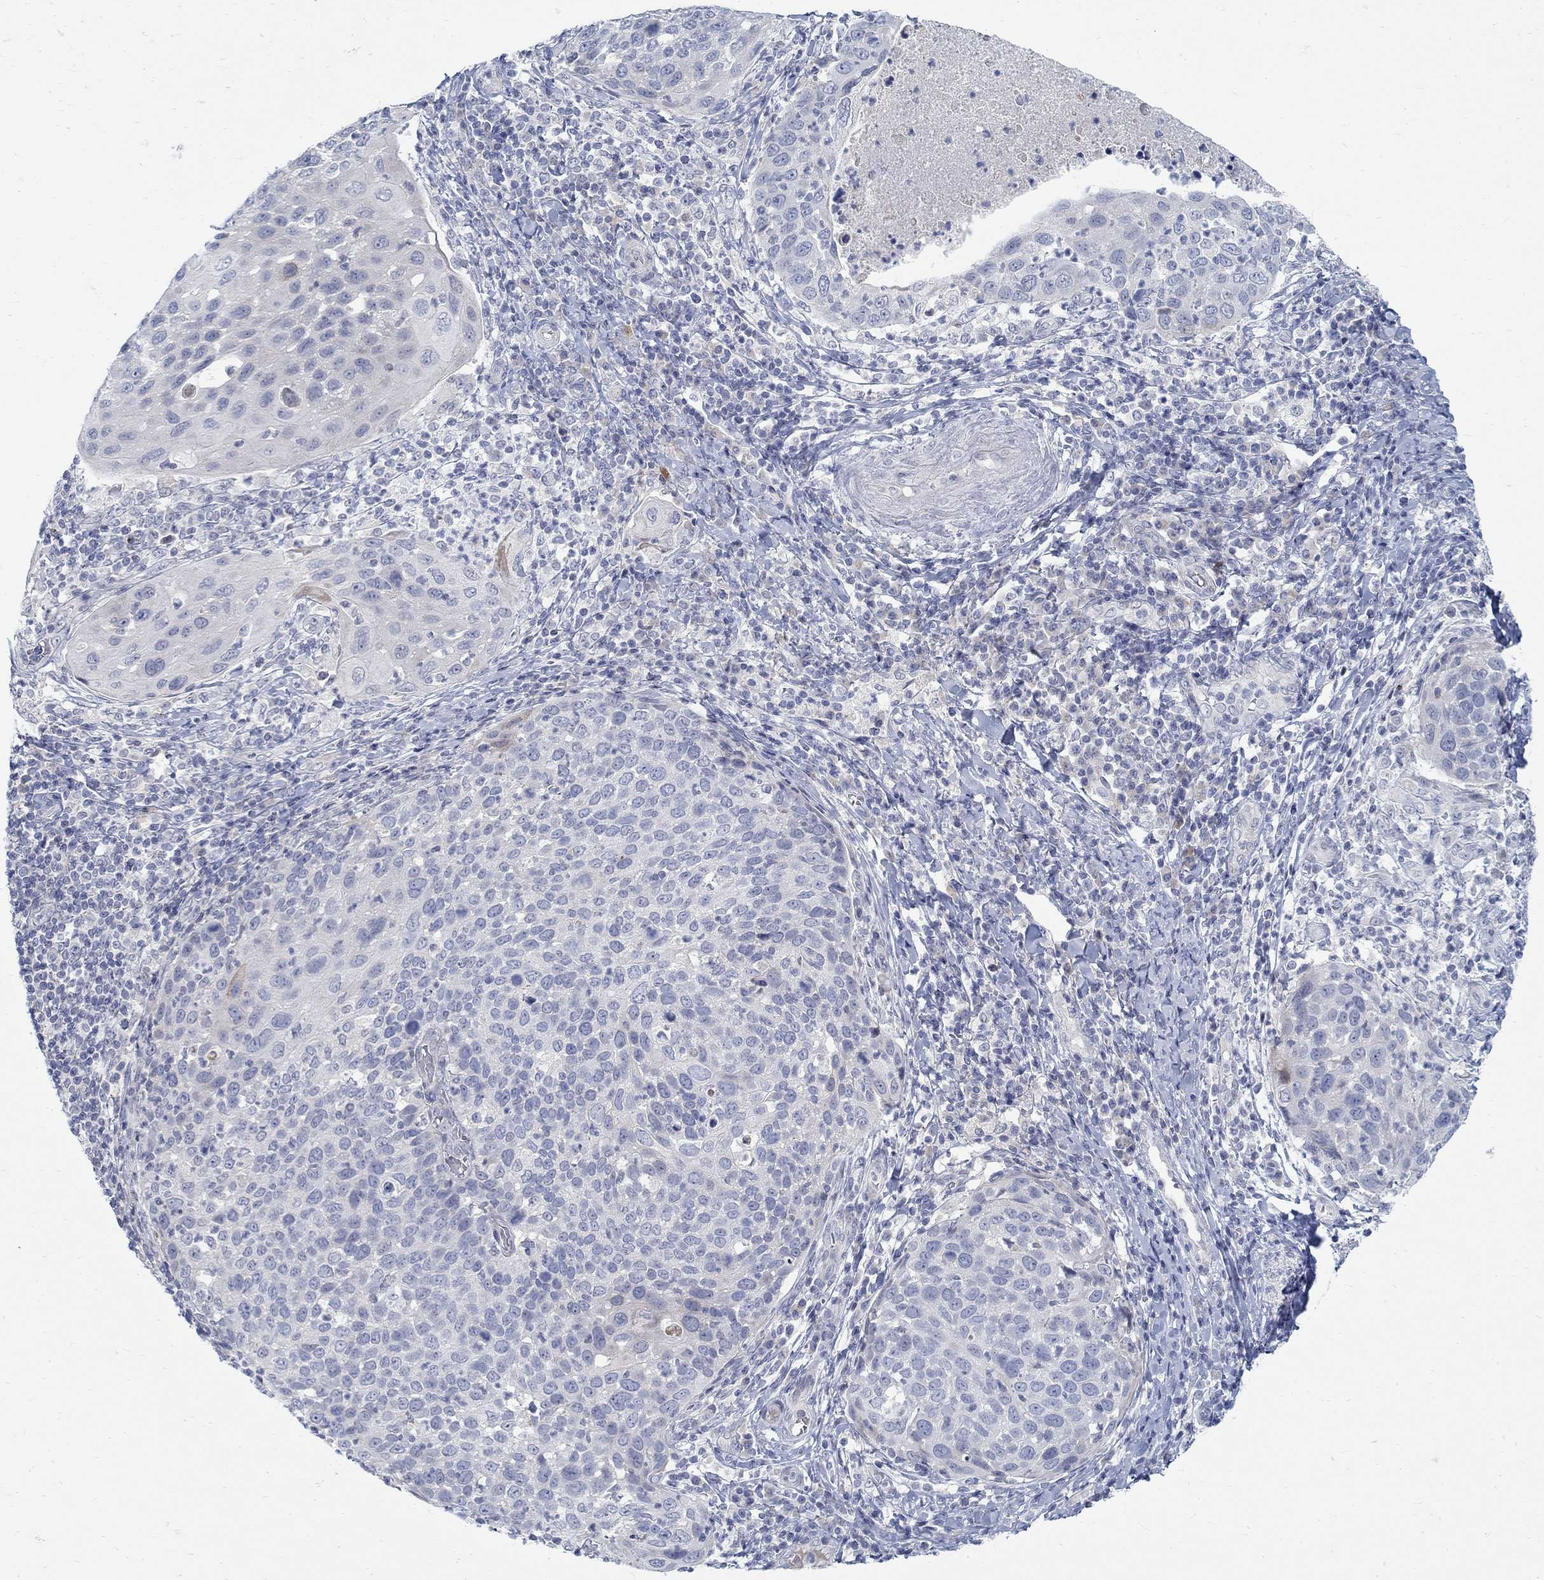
{"staining": {"intensity": "negative", "quantity": "none", "location": "none"}, "tissue": "cervical cancer", "cell_type": "Tumor cells", "image_type": "cancer", "snomed": [{"axis": "morphology", "description": "Squamous cell carcinoma, NOS"}, {"axis": "topography", "description": "Cervix"}], "caption": "A histopathology image of cervical cancer (squamous cell carcinoma) stained for a protein shows no brown staining in tumor cells. (Immunohistochemistry, brightfield microscopy, high magnification).", "gene": "ANO7", "patient": {"sex": "female", "age": 54}}